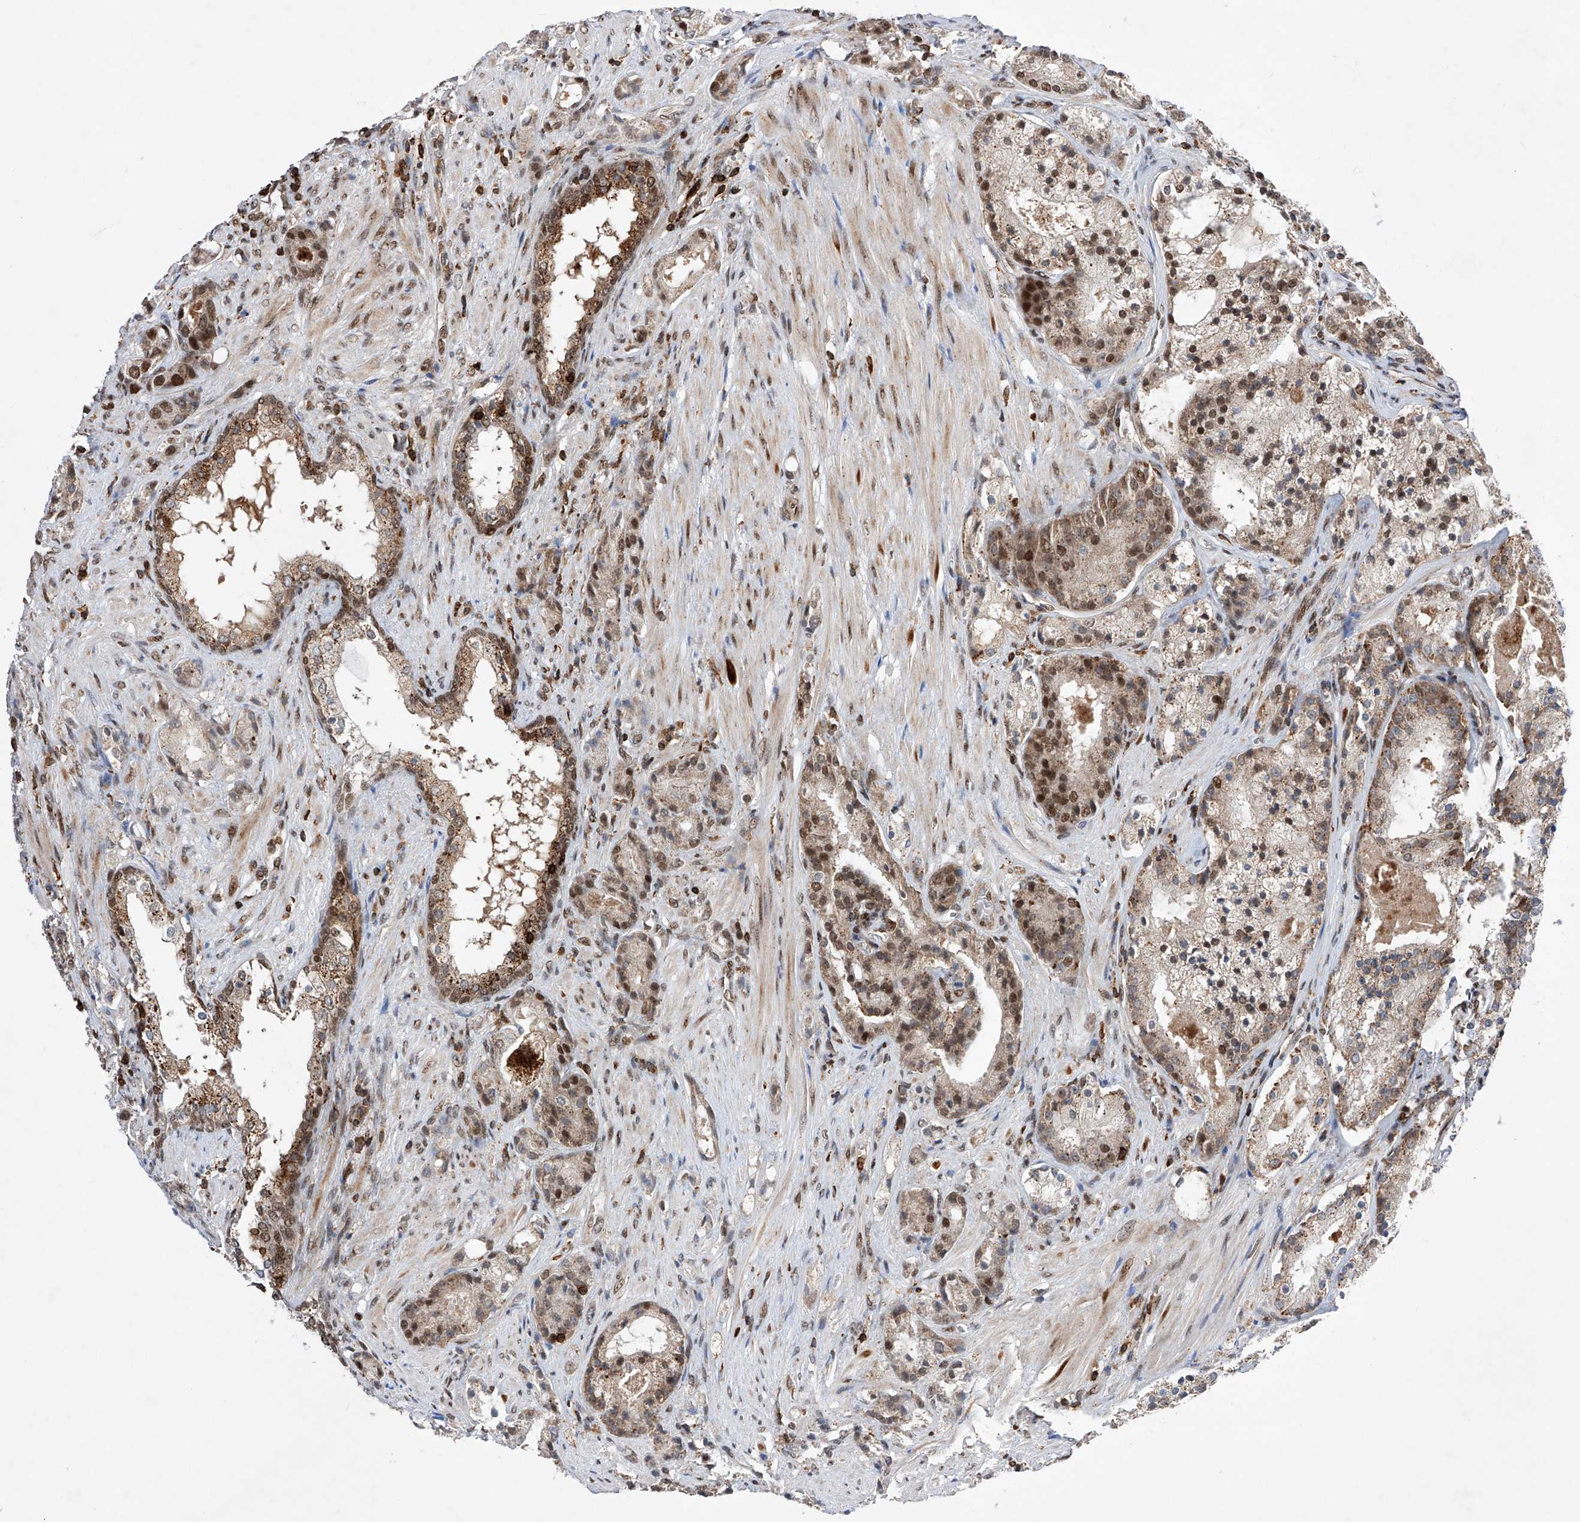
{"staining": {"intensity": "moderate", "quantity": ">75%", "location": "nuclear"}, "tissue": "prostate cancer", "cell_type": "Tumor cells", "image_type": "cancer", "snomed": [{"axis": "morphology", "description": "Adenocarcinoma, High grade"}, {"axis": "topography", "description": "Prostate"}], "caption": "Prostate cancer was stained to show a protein in brown. There is medium levels of moderate nuclear staining in about >75% of tumor cells.", "gene": "ZNF280D", "patient": {"sex": "male", "age": 60}}